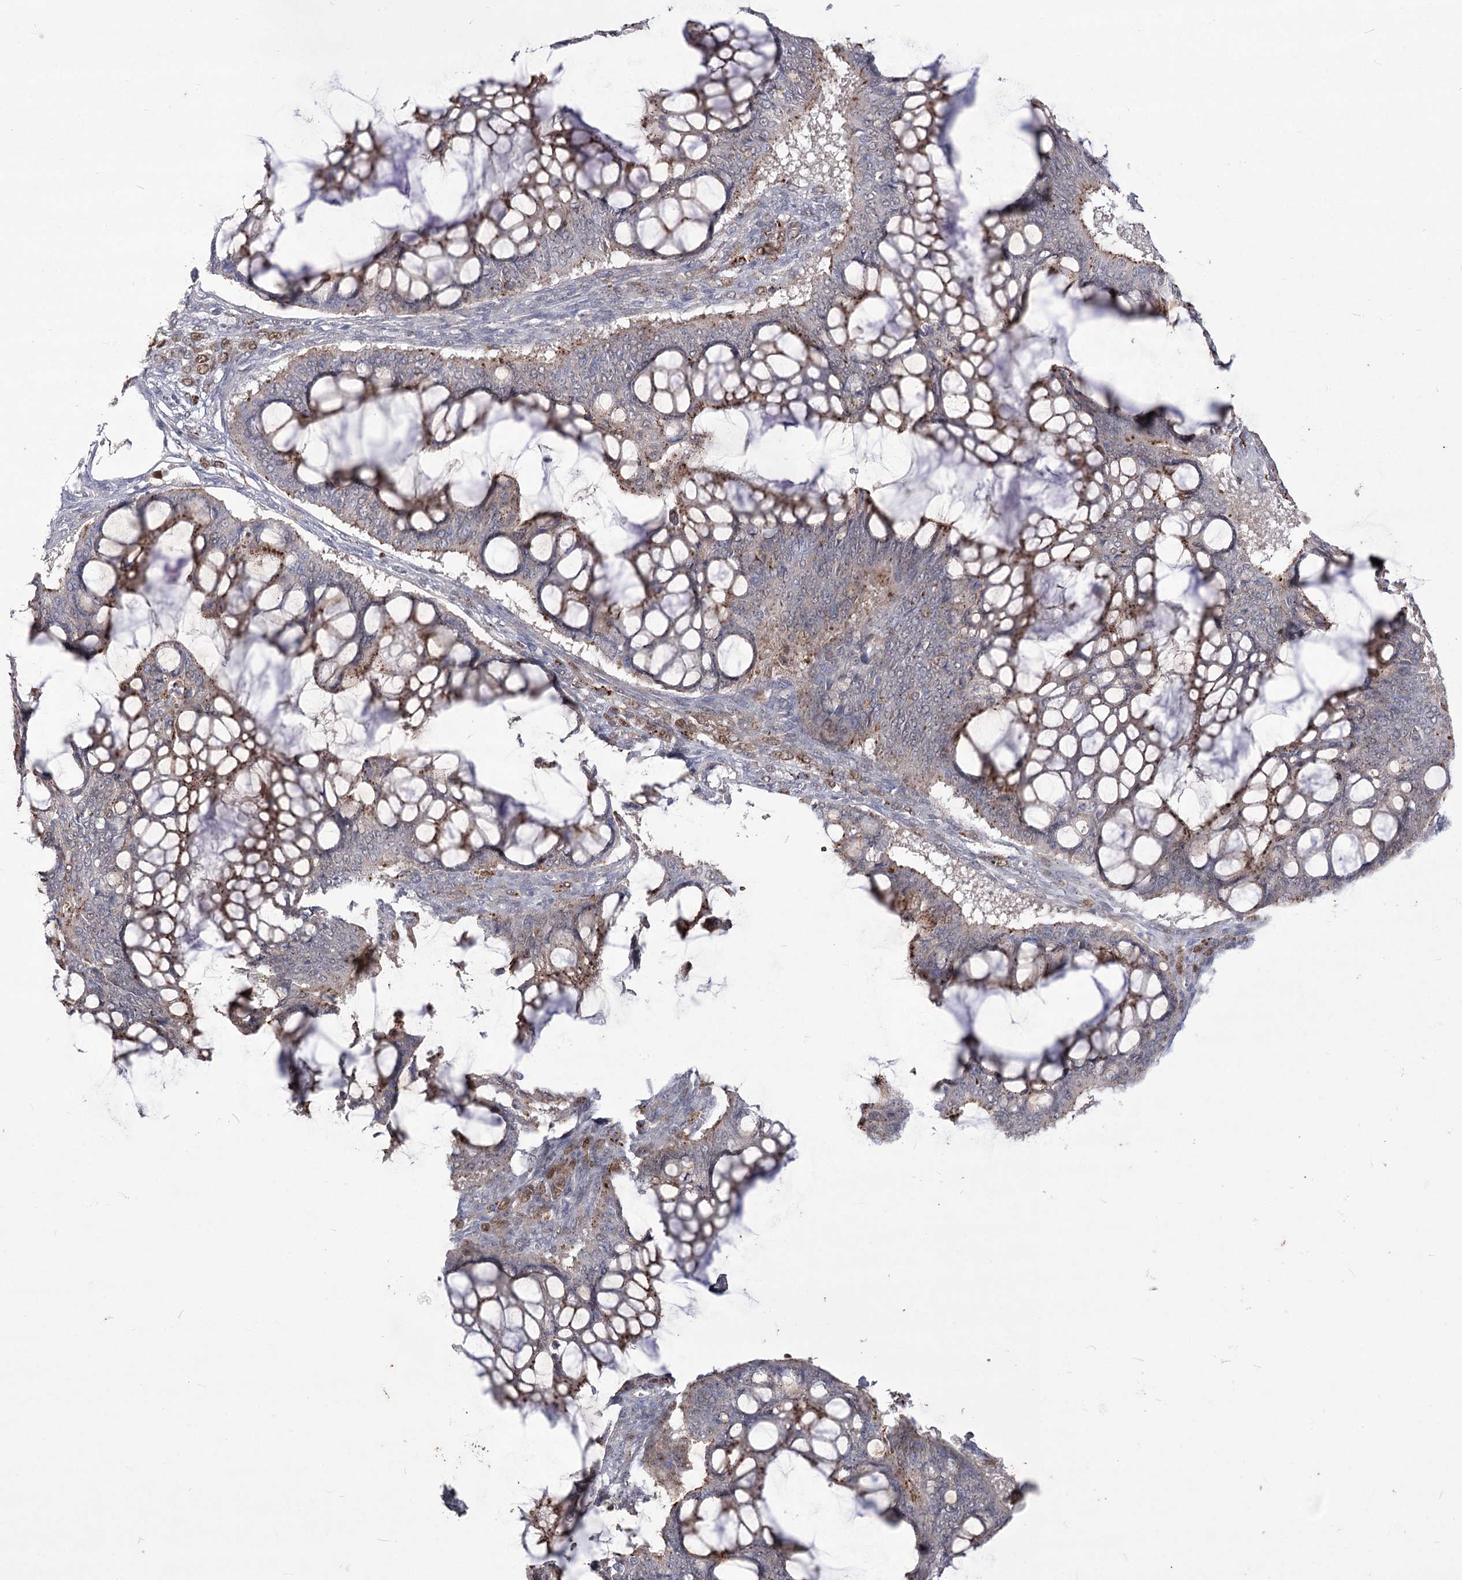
{"staining": {"intensity": "moderate", "quantity": "25%-75%", "location": "cytoplasmic/membranous"}, "tissue": "ovarian cancer", "cell_type": "Tumor cells", "image_type": "cancer", "snomed": [{"axis": "morphology", "description": "Cystadenocarcinoma, mucinous, NOS"}, {"axis": "topography", "description": "Ovary"}], "caption": "Immunohistochemistry (IHC) (DAB (3,3'-diaminobenzidine)) staining of ovarian cancer (mucinous cystadenocarcinoma) exhibits moderate cytoplasmic/membranous protein expression in about 25%-75% of tumor cells. (DAB IHC, brown staining for protein, blue staining for nuclei).", "gene": "SIAE", "patient": {"sex": "female", "age": 73}}